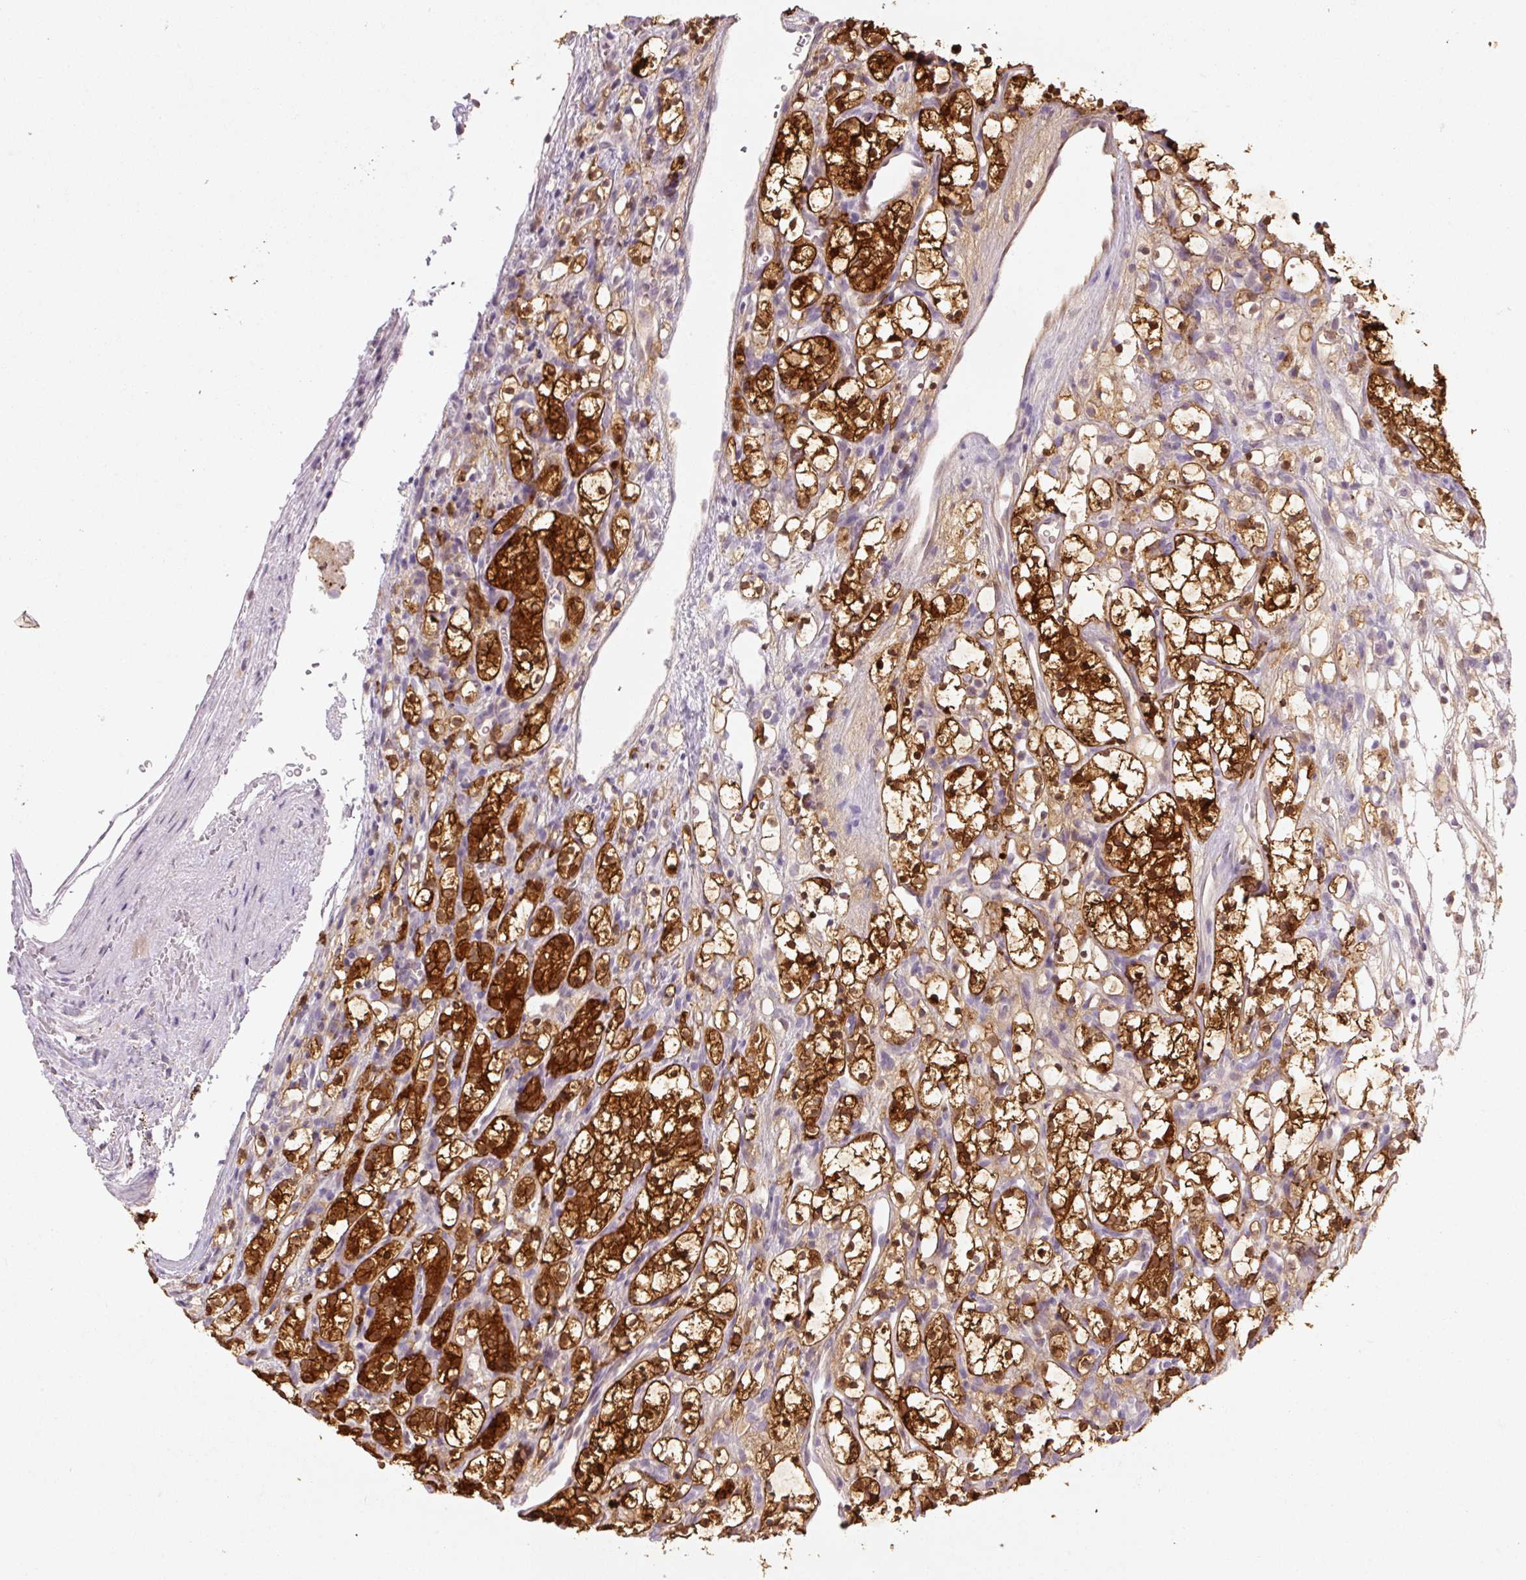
{"staining": {"intensity": "strong", "quantity": ">75%", "location": "cytoplasmic/membranous,nuclear"}, "tissue": "renal cancer", "cell_type": "Tumor cells", "image_type": "cancer", "snomed": [{"axis": "morphology", "description": "Adenocarcinoma, NOS"}, {"axis": "topography", "description": "Kidney"}], "caption": "Renal cancer (adenocarcinoma) was stained to show a protein in brown. There is high levels of strong cytoplasmic/membranous and nuclear positivity in about >75% of tumor cells. (IHC, brightfield microscopy, high magnification).", "gene": "SPSB2", "patient": {"sex": "female", "age": 69}}